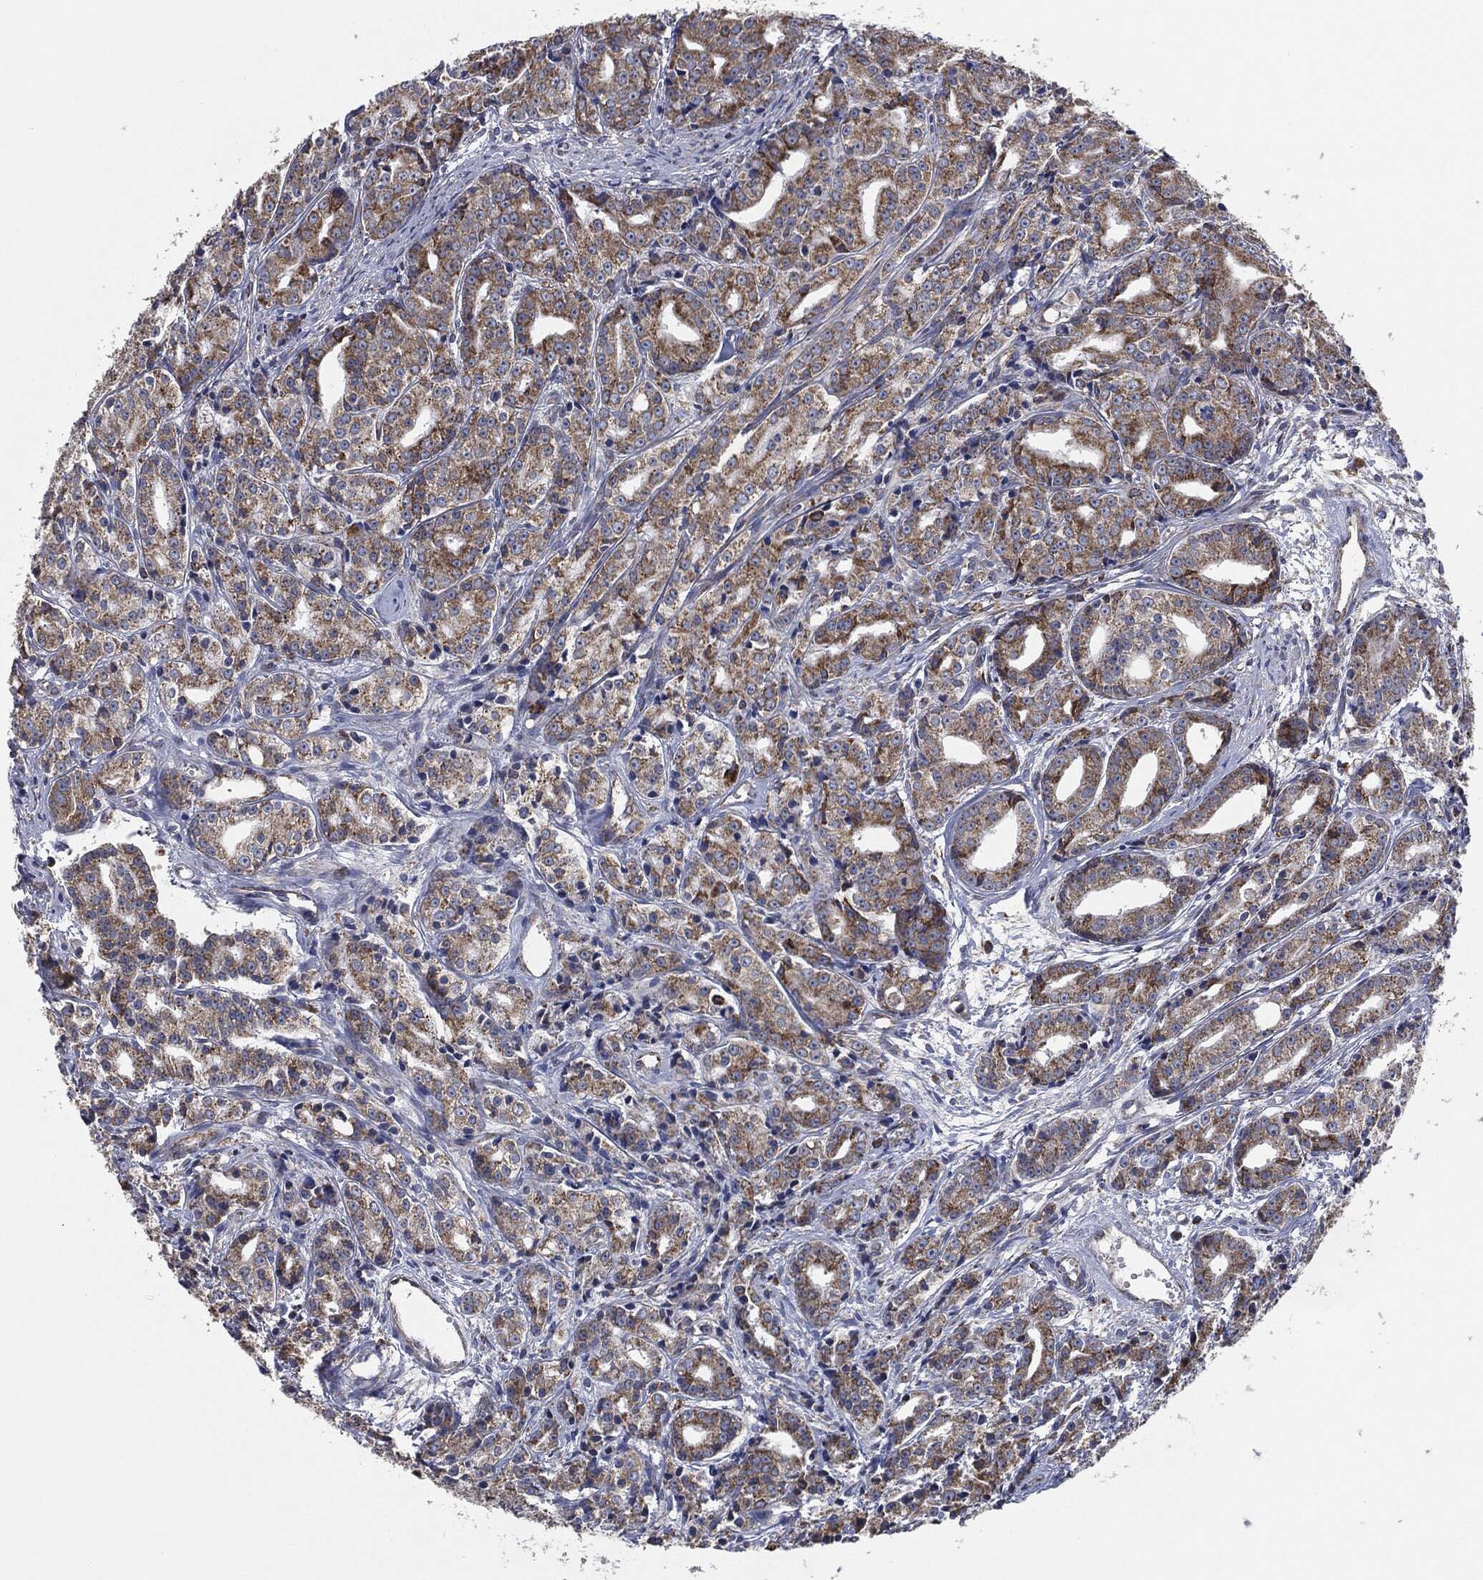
{"staining": {"intensity": "moderate", "quantity": ">75%", "location": "cytoplasmic/membranous"}, "tissue": "prostate cancer", "cell_type": "Tumor cells", "image_type": "cancer", "snomed": [{"axis": "morphology", "description": "Adenocarcinoma, Medium grade"}, {"axis": "topography", "description": "Prostate"}], "caption": "Medium-grade adenocarcinoma (prostate) stained for a protein shows moderate cytoplasmic/membranous positivity in tumor cells.", "gene": "NDUFV2", "patient": {"sex": "male", "age": 74}}